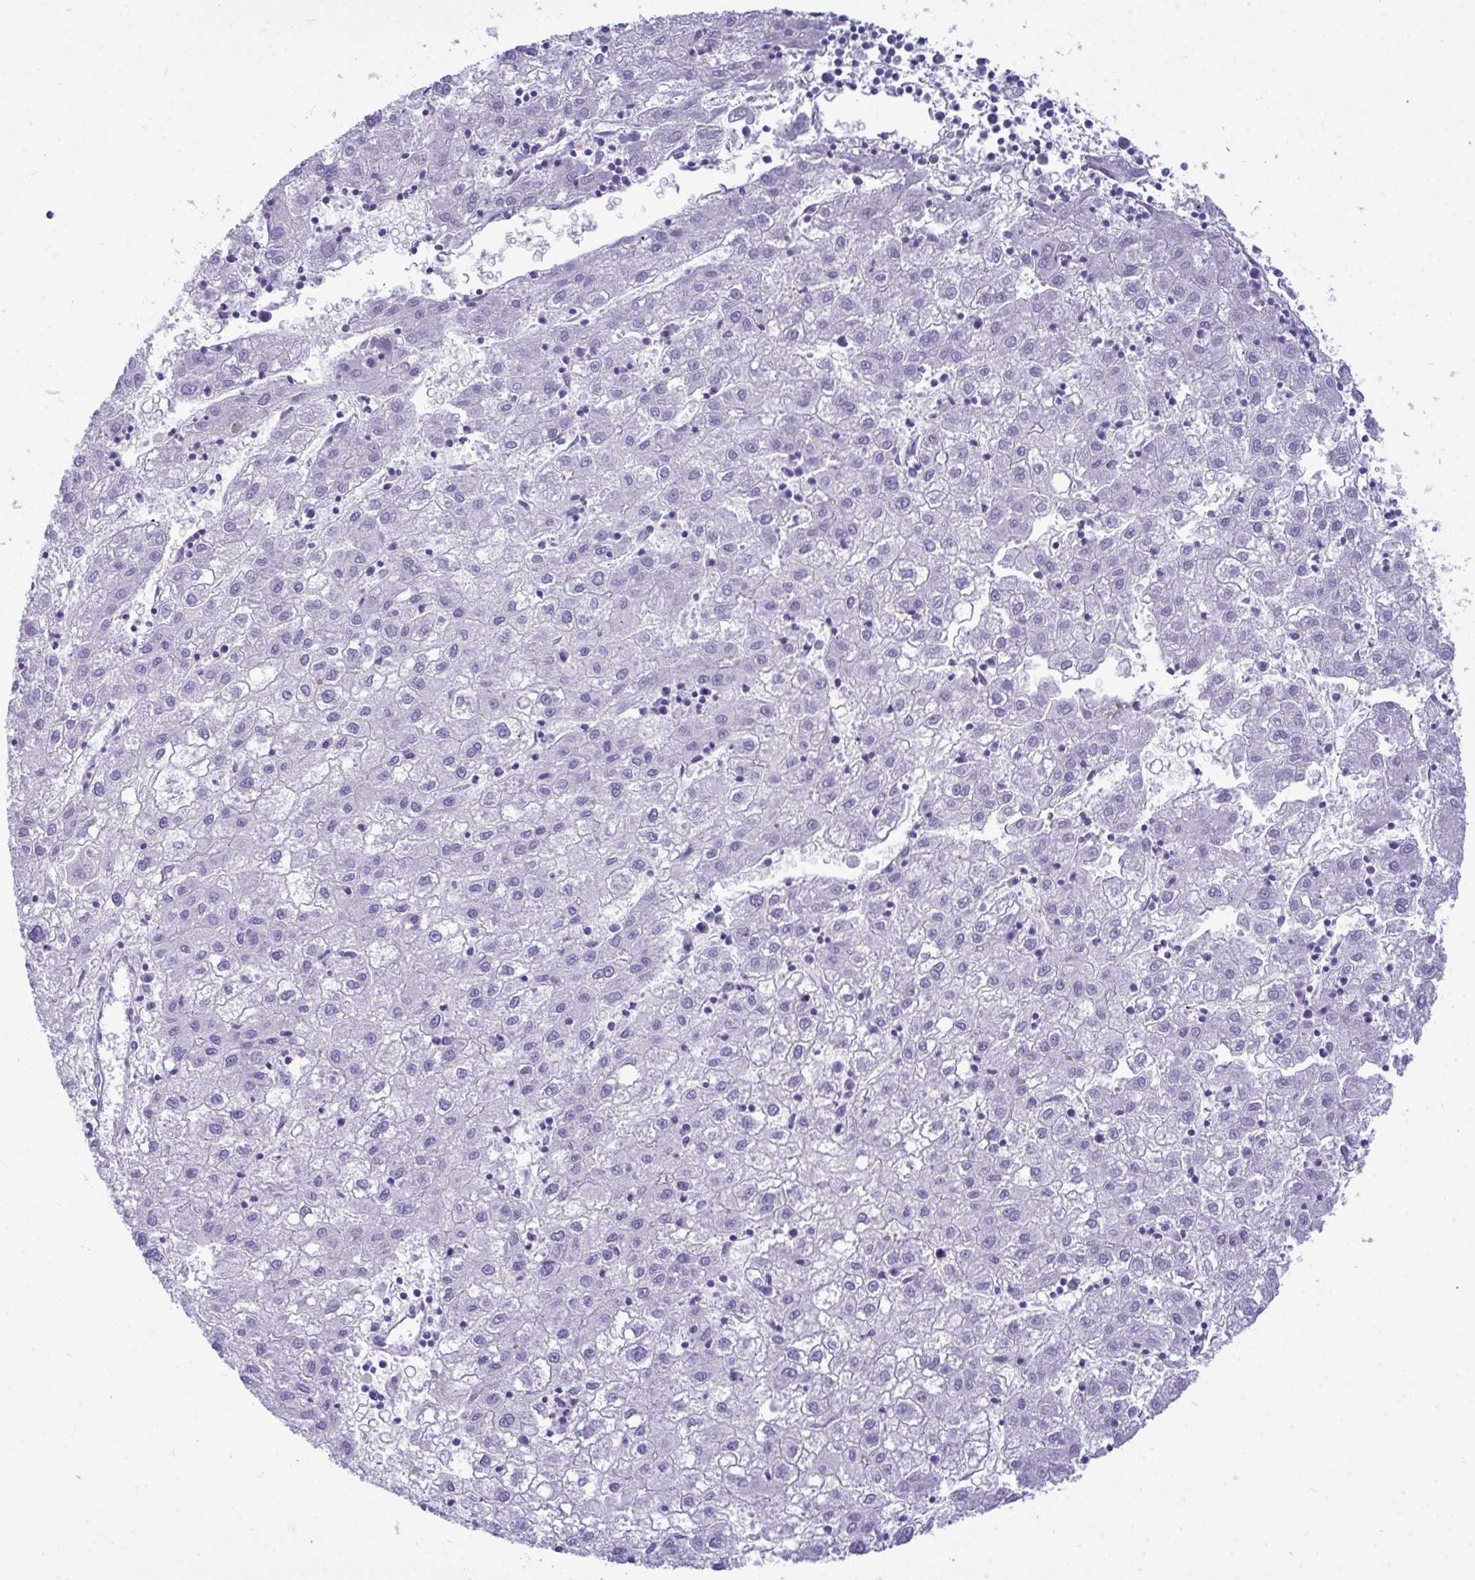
{"staining": {"intensity": "negative", "quantity": "none", "location": "none"}, "tissue": "liver cancer", "cell_type": "Tumor cells", "image_type": "cancer", "snomed": [{"axis": "morphology", "description": "Carcinoma, Hepatocellular, NOS"}, {"axis": "topography", "description": "Liver"}], "caption": "Immunohistochemistry (IHC) of liver cancer (hepatocellular carcinoma) displays no positivity in tumor cells.", "gene": "TEAD4", "patient": {"sex": "male", "age": 72}}